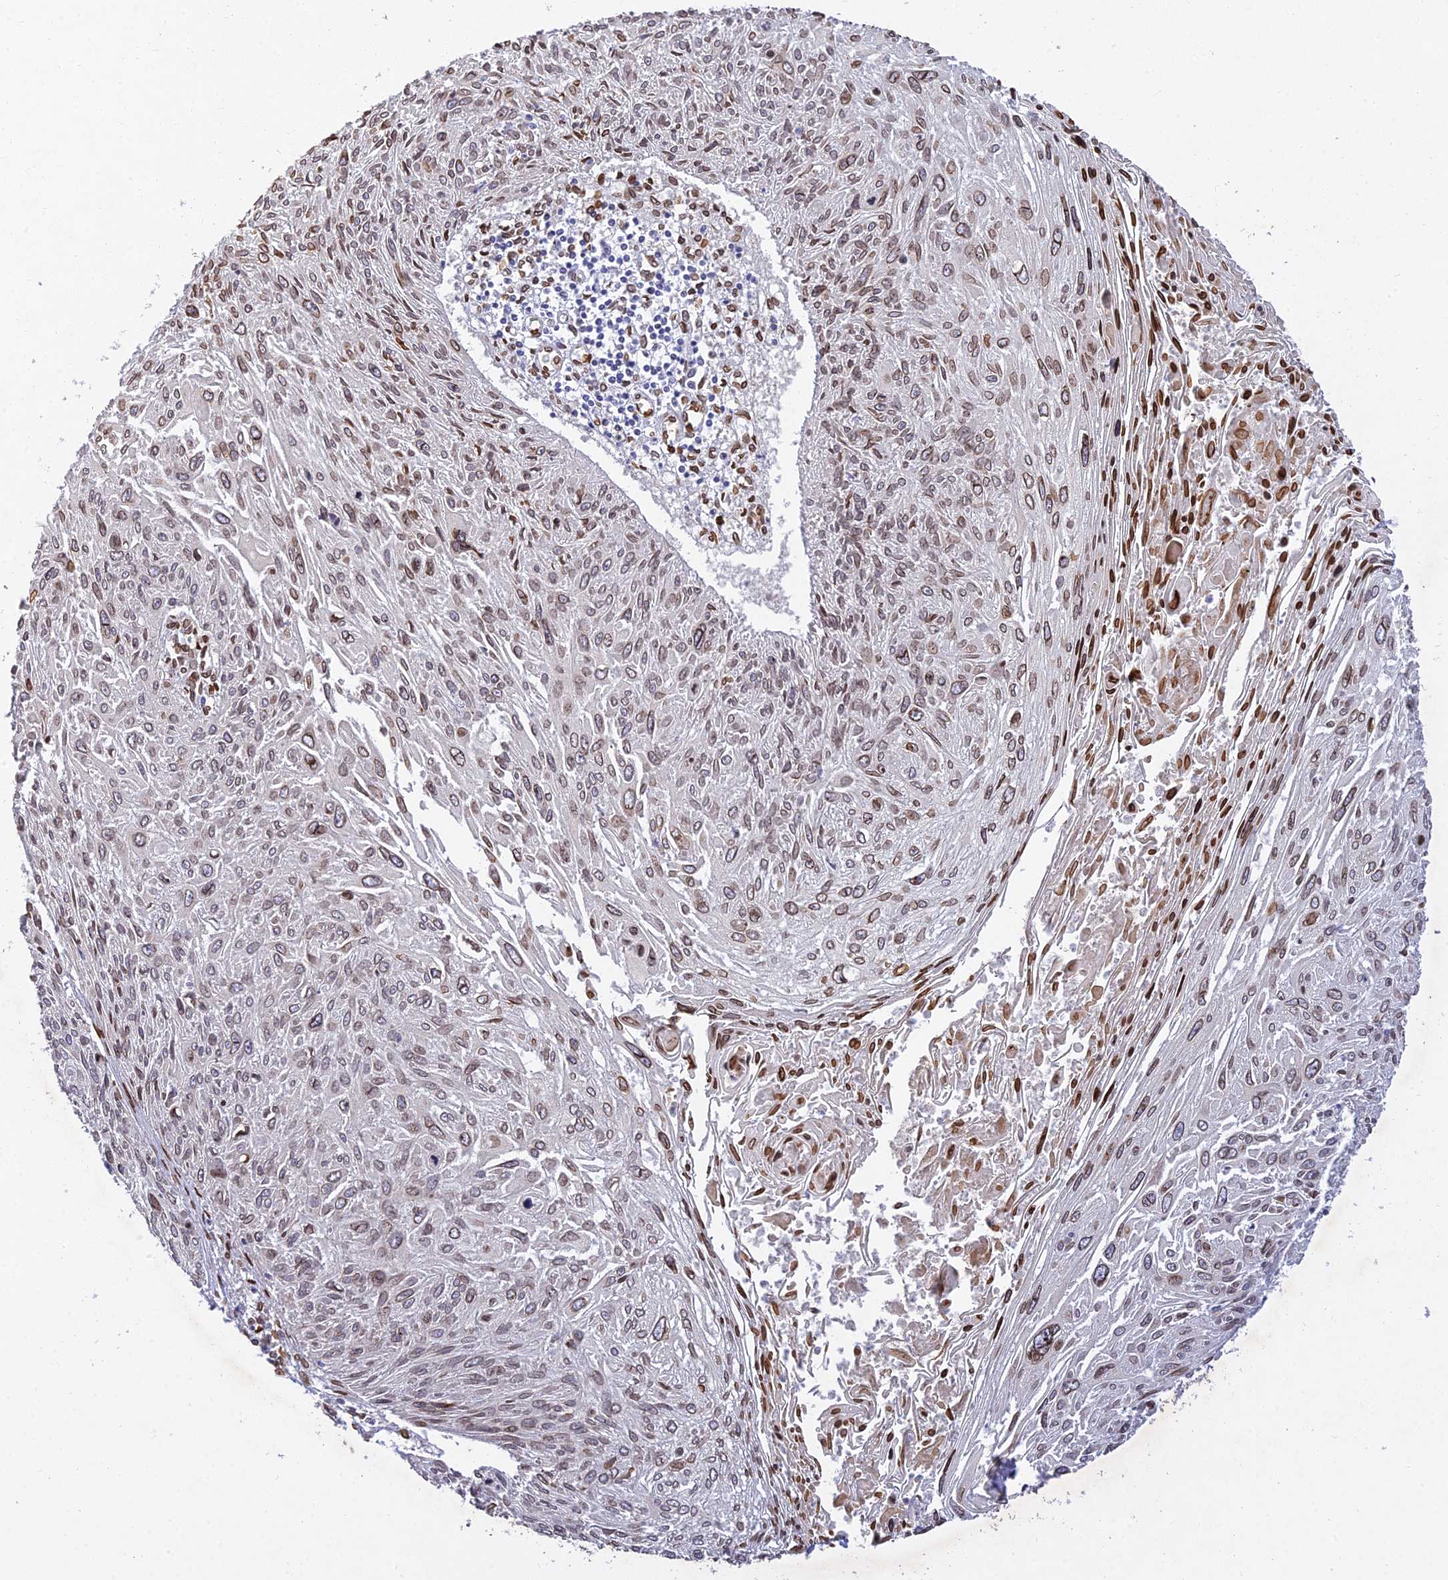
{"staining": {"intensity": "weak", "quantity": ">75%", "location": "cytoplasmic/membranous"}, "tissue": "cervical cancer", "cell_type": "Tumor cells", "image_type": "cancer", "snomed": [{"axis": "morphology", "description": "Squamous cell carcinoma, NOS"}, {"axis": "topography", "description": "Cervix"}], "caption": "Immunohistochemical staining of human squamous cell carcinoma (cervical) demonstrates low levels of weak cytoplasmic/membranous protein expression in approximately >75% of tumor cells.", "gene": "MGAT2", "patient": {"sex": "female", "age": 51}}